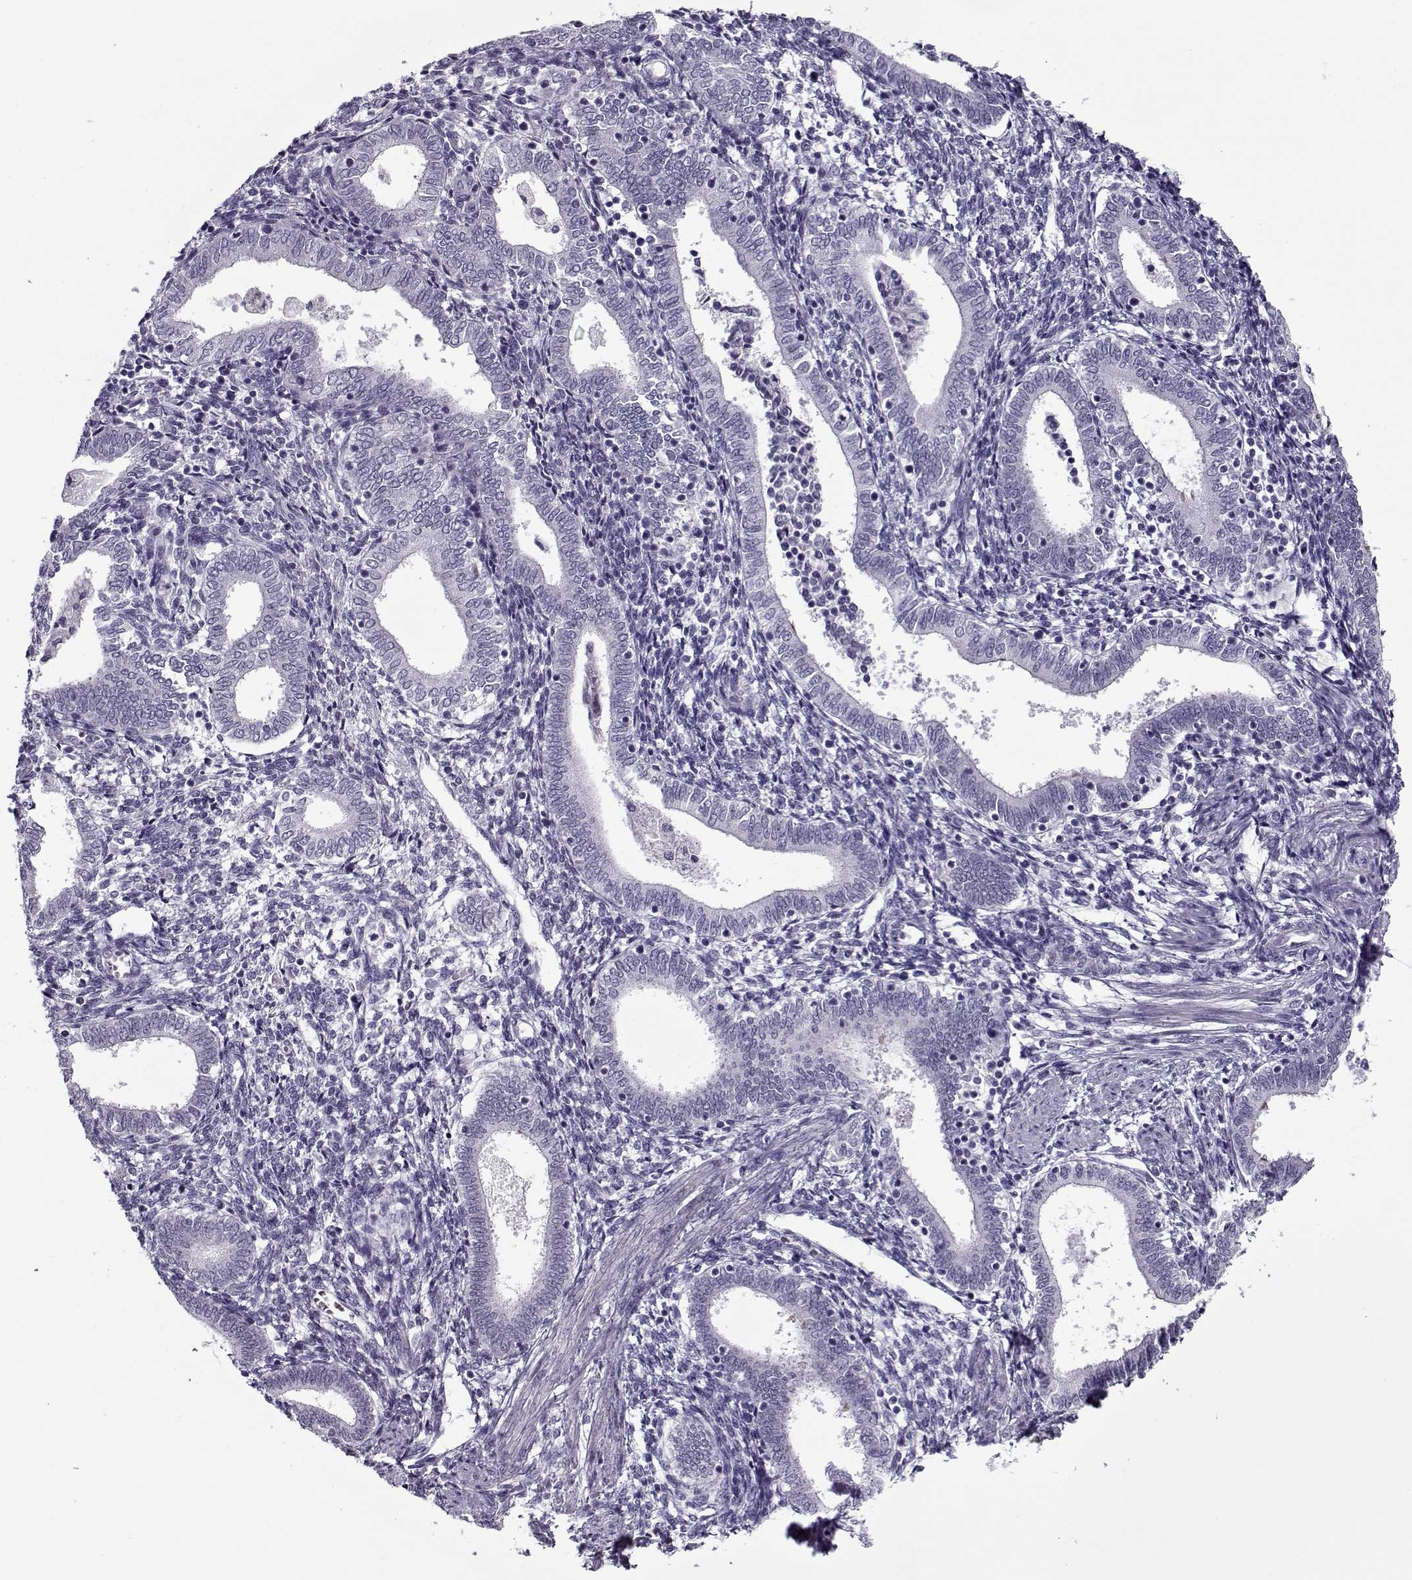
{"staining": {"intensity": "negative", "quantity": "none", "location": "none"}, "tissue": "endometrium", "cell_type": "Cells in endometrial stroma", "image_type": "normal", "snomed": [{"axis": "morphology", "description": "Normal tissue, NOS"}, {"axis": "topography", "description": "Endometrium"}], "caption": "Normal endometrium was stained to show a protein in brown. There is no significant expression in cells in endometrial stroma. Brightfield microscopy of IHC stained with DAB (3,3'-diaminobenzidine) (brown) and hematoxylin (blue), captured at high magnification.", "gene": "CIBAR1", "patient": {"sex": "female", "age": 42}}